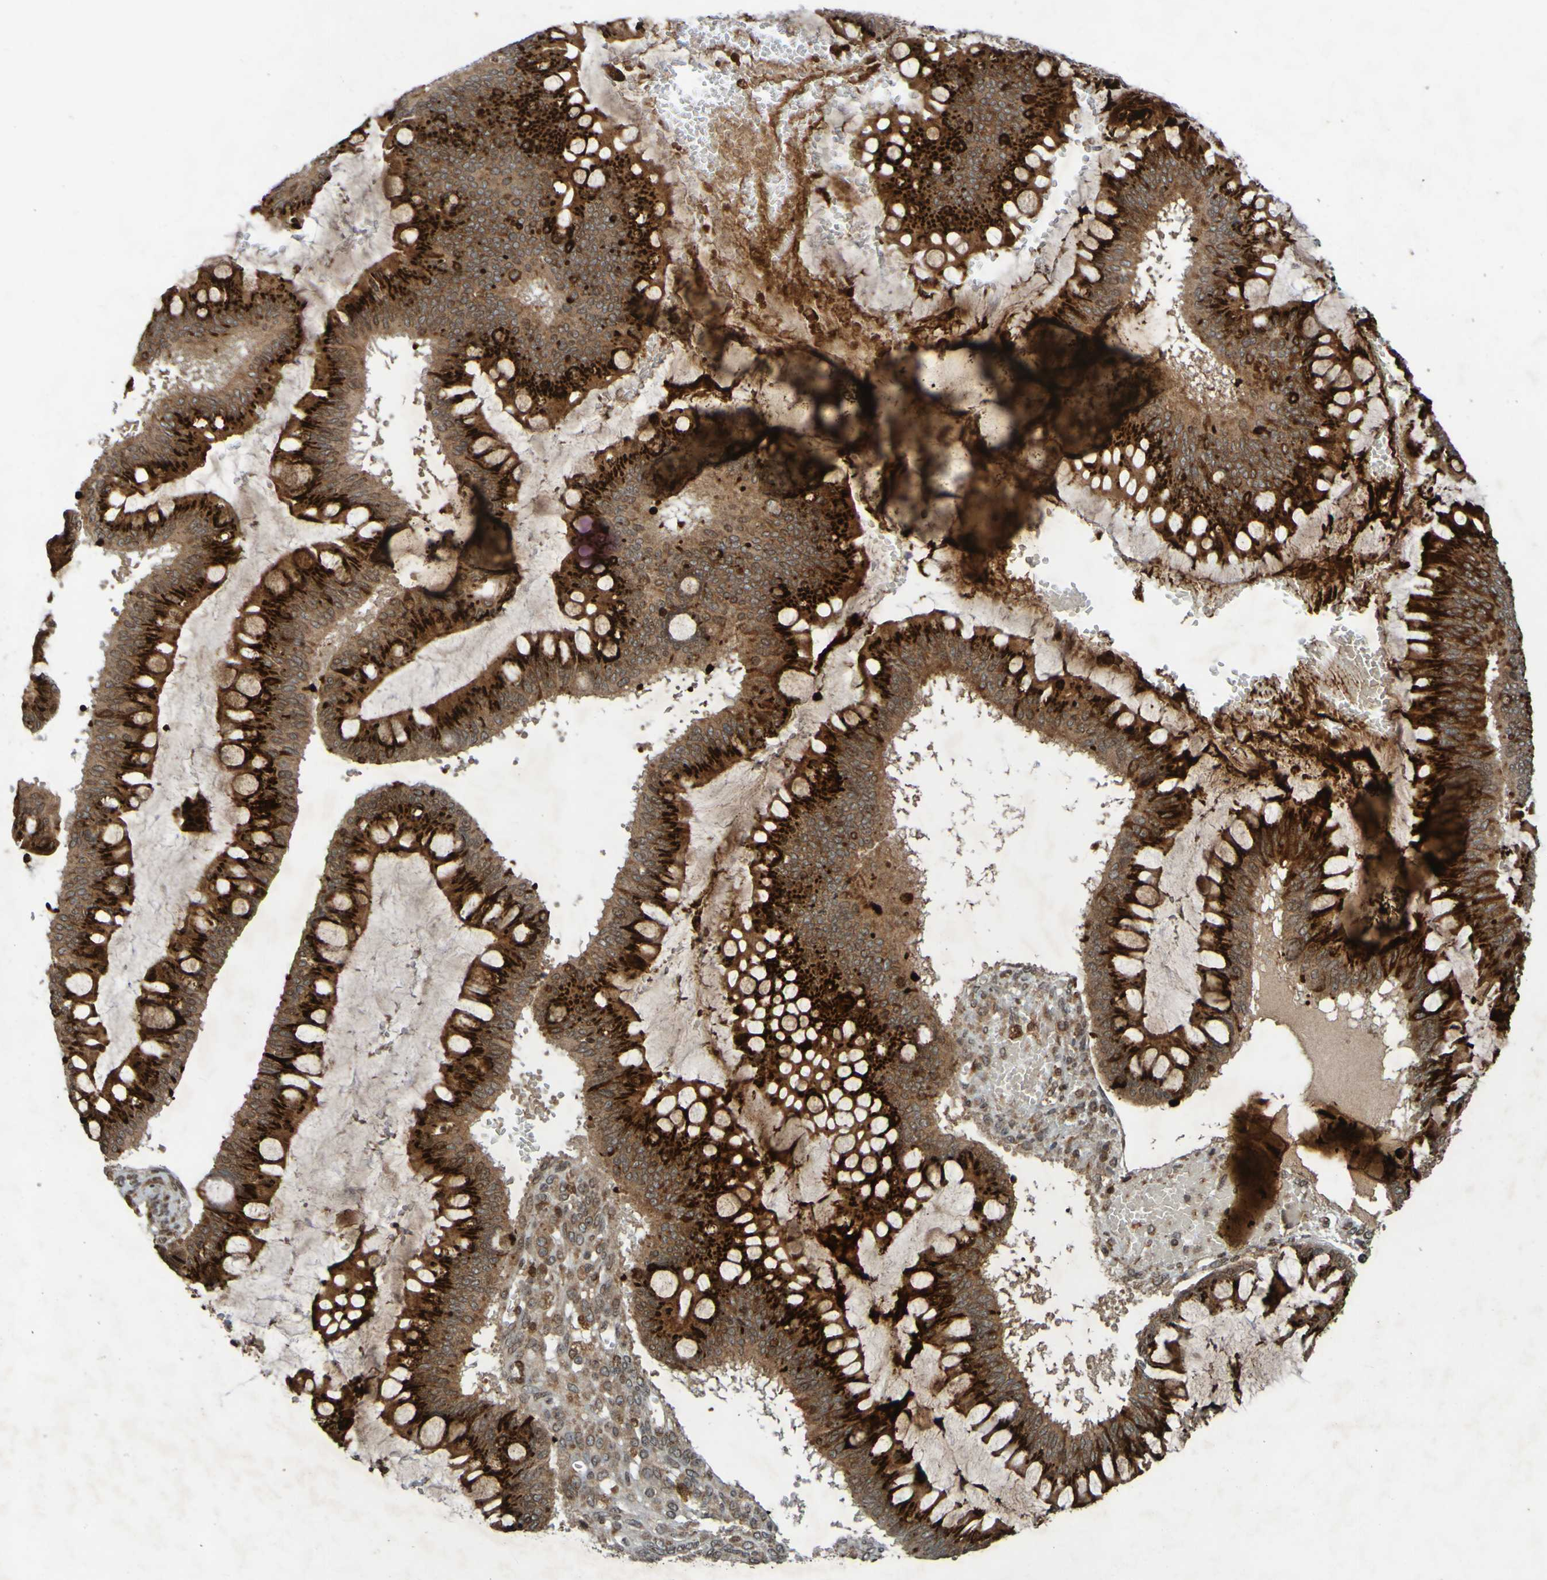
{"staining": {"intensity": "strong", "quantity": ">75%", "location": "cytoplasmic/membranous"}, "tissue": "ovarian cancer", "cell_type": "Tumor cells", "image_type": "cancer", "snomed": [{"axis": "morphology", "description": "Cystadenocarcinoma, mucinous, NOS"}, {"axis": "topography", "description": "Ovary"}], "caption": "Ovarian cancer (mucinous cystadenocarcinoma) stained for a protein demonstrates strong cytoplasmic/membranous positivity in tumor cells. (Stains: DAB (3,3'-diaminobenzidine) in brown, nuclei in blue, Microscopy: brightfield microscopy at high magnification).", "gene": "GUCY1A1", "patient": {"sex": "female", "age": 73}}